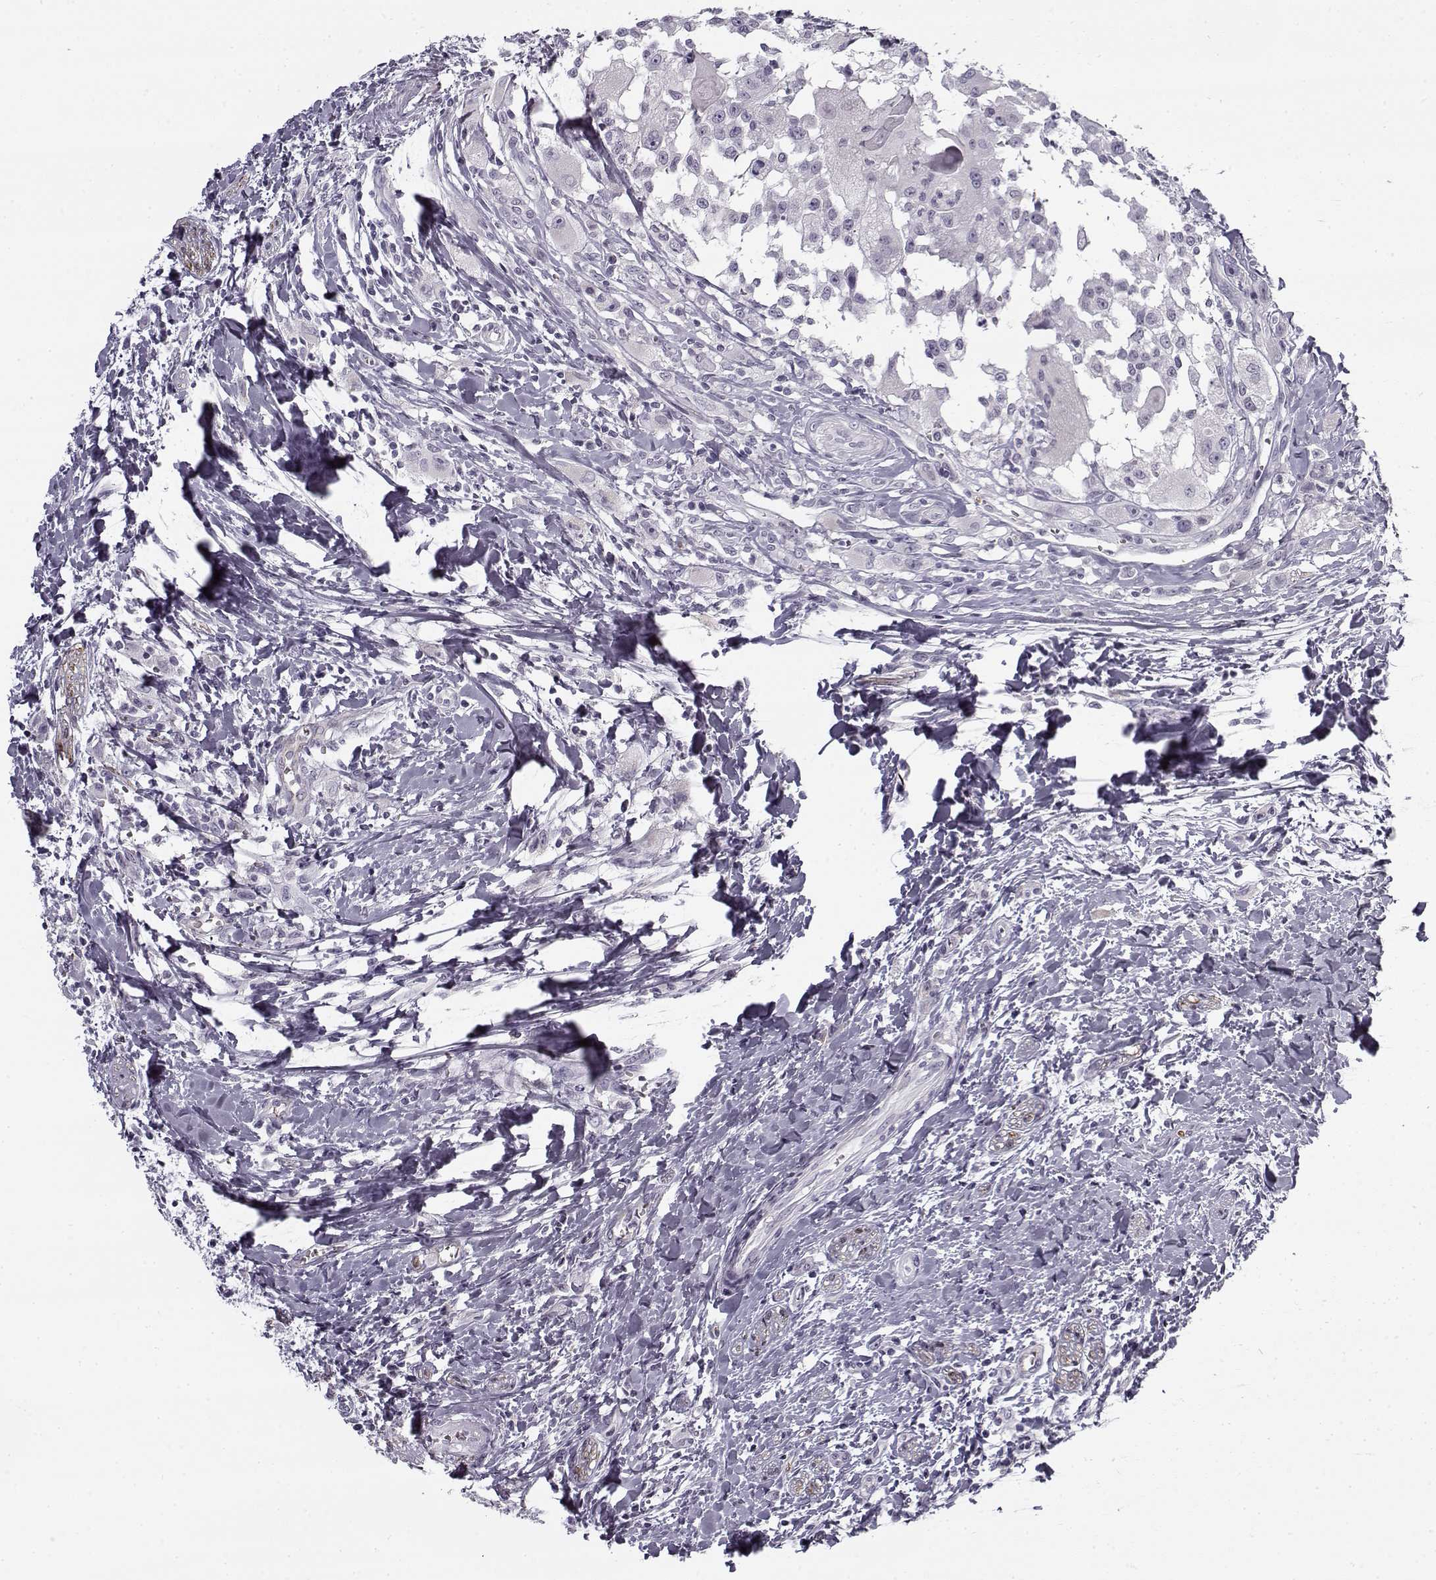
{"staining": {"intensity": "negative", "quantity": "none", "location": "none"}, "tissue": "head and neck cancer", "cell_type": "Tumor cells", "image_type": "cancer", "snomed": [{"axis": "morphology", "description": "Squamous cell carcinoma, NOS"}, {"axis": "morphology", "description": "Squamous cell carcinoma, metastatic, NOS"}, {"axis": "topography", "description": "Oral tissue"}, {"axis": "topography", "description": "Head-Neck"}], "caption": "High power microscopy photomicrograph of an immunohistochemistry (IHC) photomicrograph of head and neck cancer, revealing no significant positivity in tumor cells. (Stains: DAB IHC with hematoxylin counter stain, Microscopy: brightfield microscopy at high magnification).", "gene": "SNCA", "patient": {"sex": "female", "age": 85}}